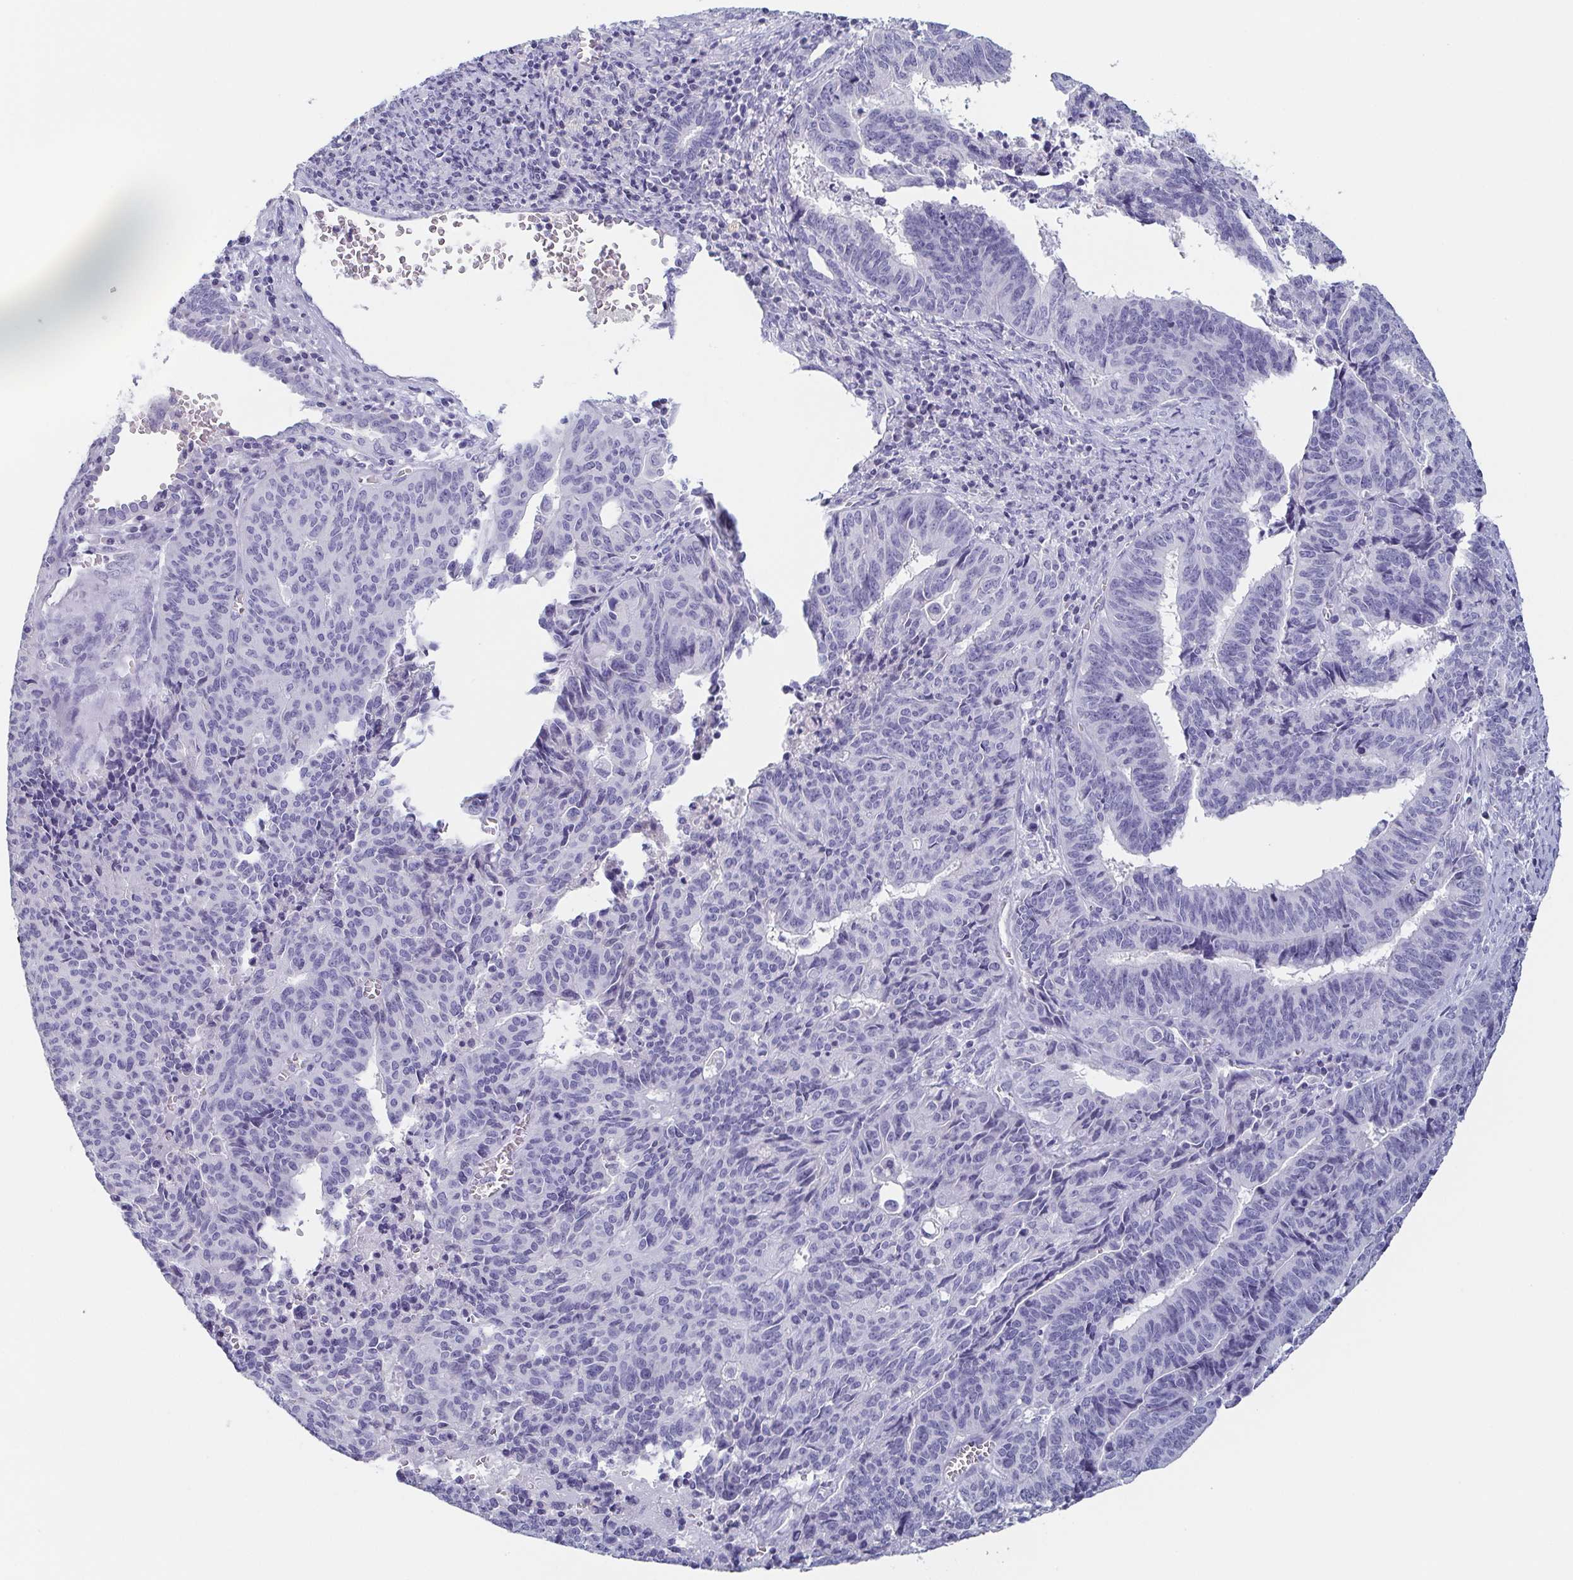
{"staining": {"intensity": "negative", "quantity": "none", "location": "none"}, "tissue": "endometrial cancer", "cell_type": "Tumor cells", "image_type": "cancer", "snomed": [{"axis": "morphology", "description": "Adenocarcinoma, NOS"}, {"axis": "topography", "description": "Endometrium"}], "caption": "Immunohistochemistry histopathology image of endometrial adenocarcinoma stained for a protein (brown), which demonstrates no positivity in tumor cells.", "gene": "ITLN1", "patient": {"sex": "female", "age": 65}}